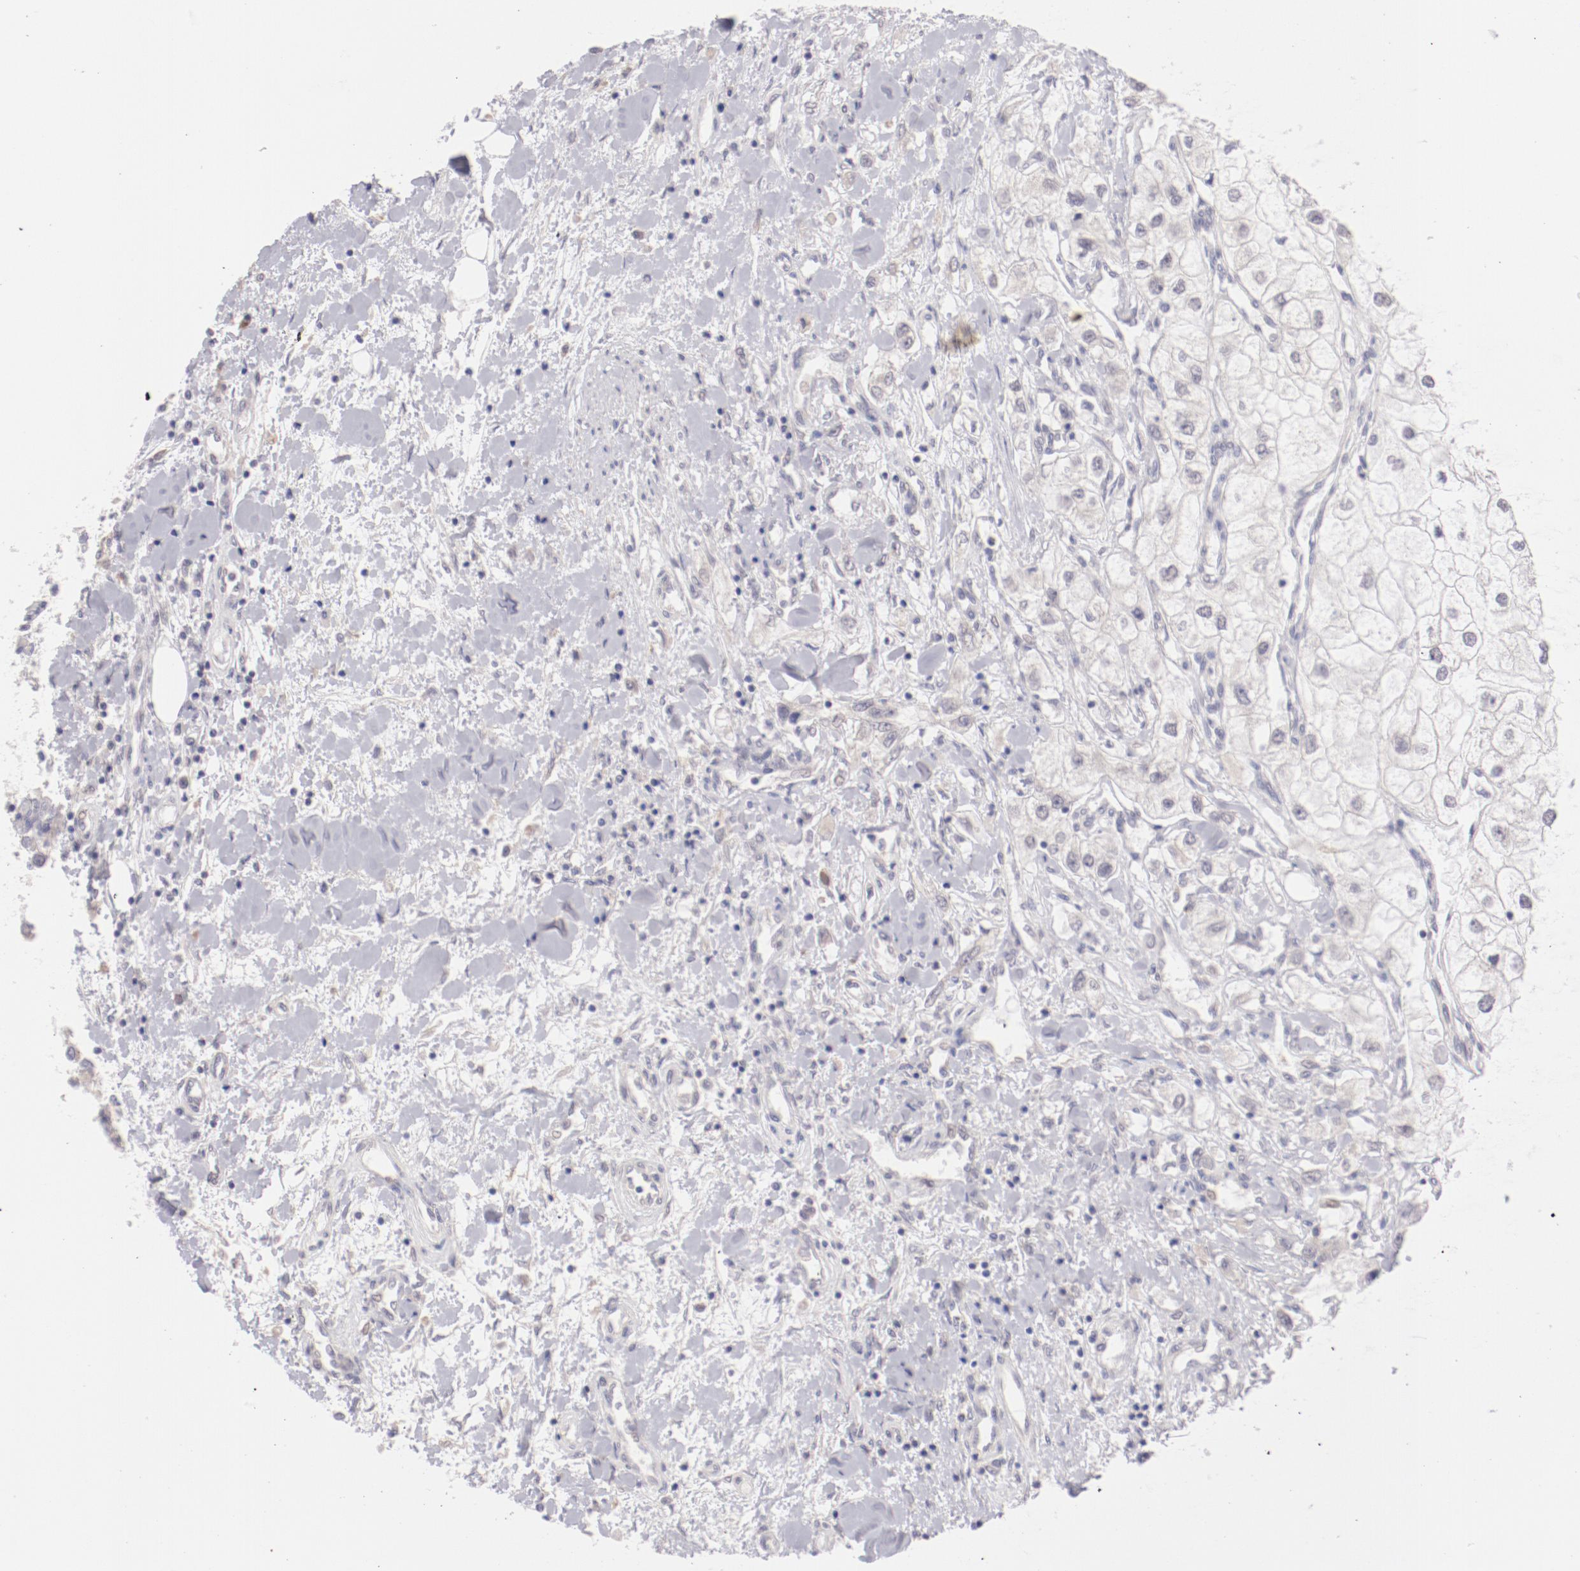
{"staining": {"intensity": "negative", "quantity": "none", "location": "none"}, "tissue": "renal cancer", "cell_type": "Tumor cells", "image_type": "cancer", "snomed": [{"axis": "morphology", "description": "Adenocarcinoma, NOS"}, {"axis": "topography", "description": "Kidney"}], "caption": "This is an IHC histopathology image of renal cancer (adenocarcinoma). There is no positivity in tumor cells.", "gene": "TRAF3", "patient": {"sex": "male", "age": 57}}